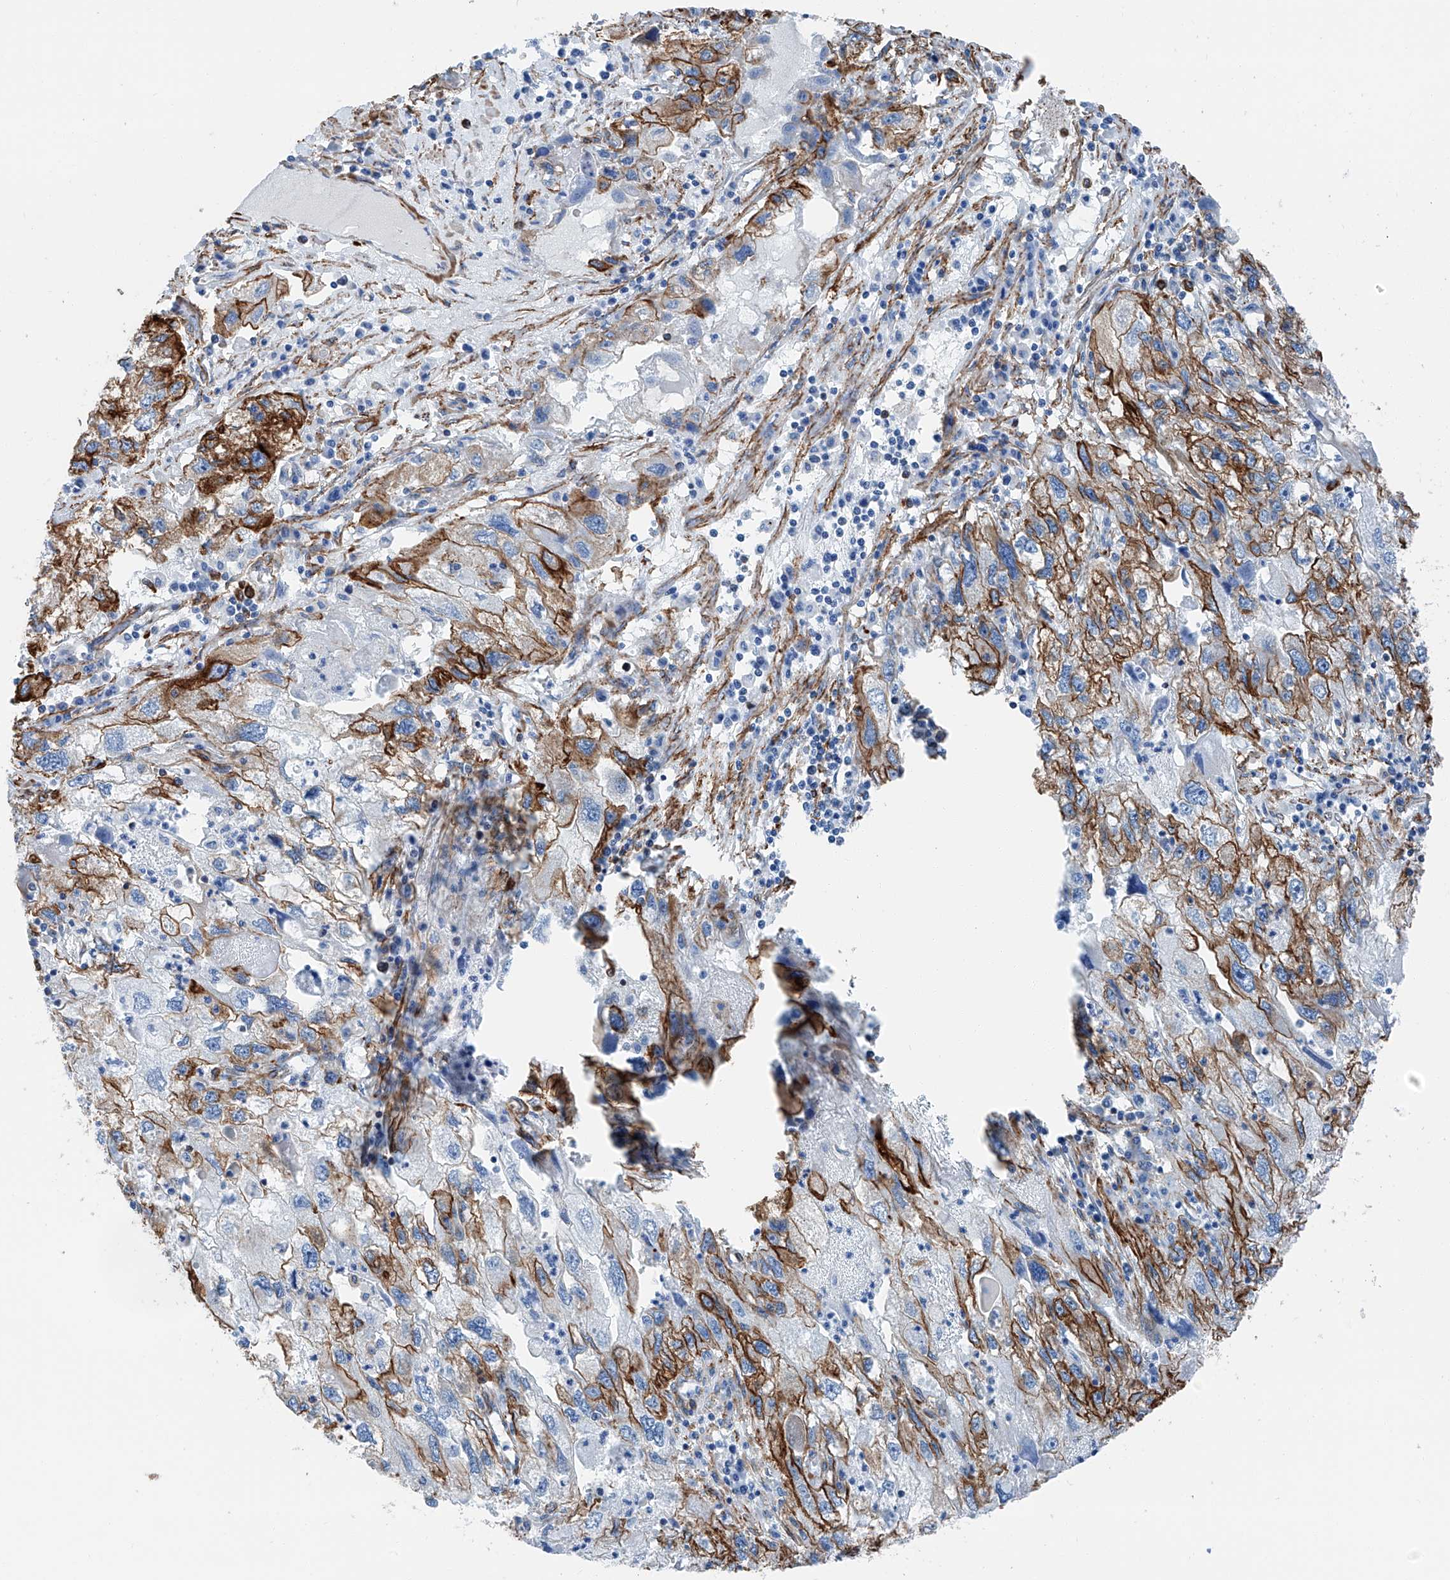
{"staining": {"intensity": "strong", "quantity": "<25%", "location": "cytoplasmic/membranous"}, "tissue": "endometrial cancer", "cell_type": "Tumor cells", "image_type": "cancer", "snomed": [{"axis": "morphology", "description": "Adenocarcinoma, NOS"}, {"axis": "topography", "description": "Endometrium"}], "caption": "Strong cytoplasmic/membranous protein staining is appreciated in about <25% of tumor cells in endometrial cancer.", "gene": "ZNF804A", "patient": {"sex": "female", "age": 49}}